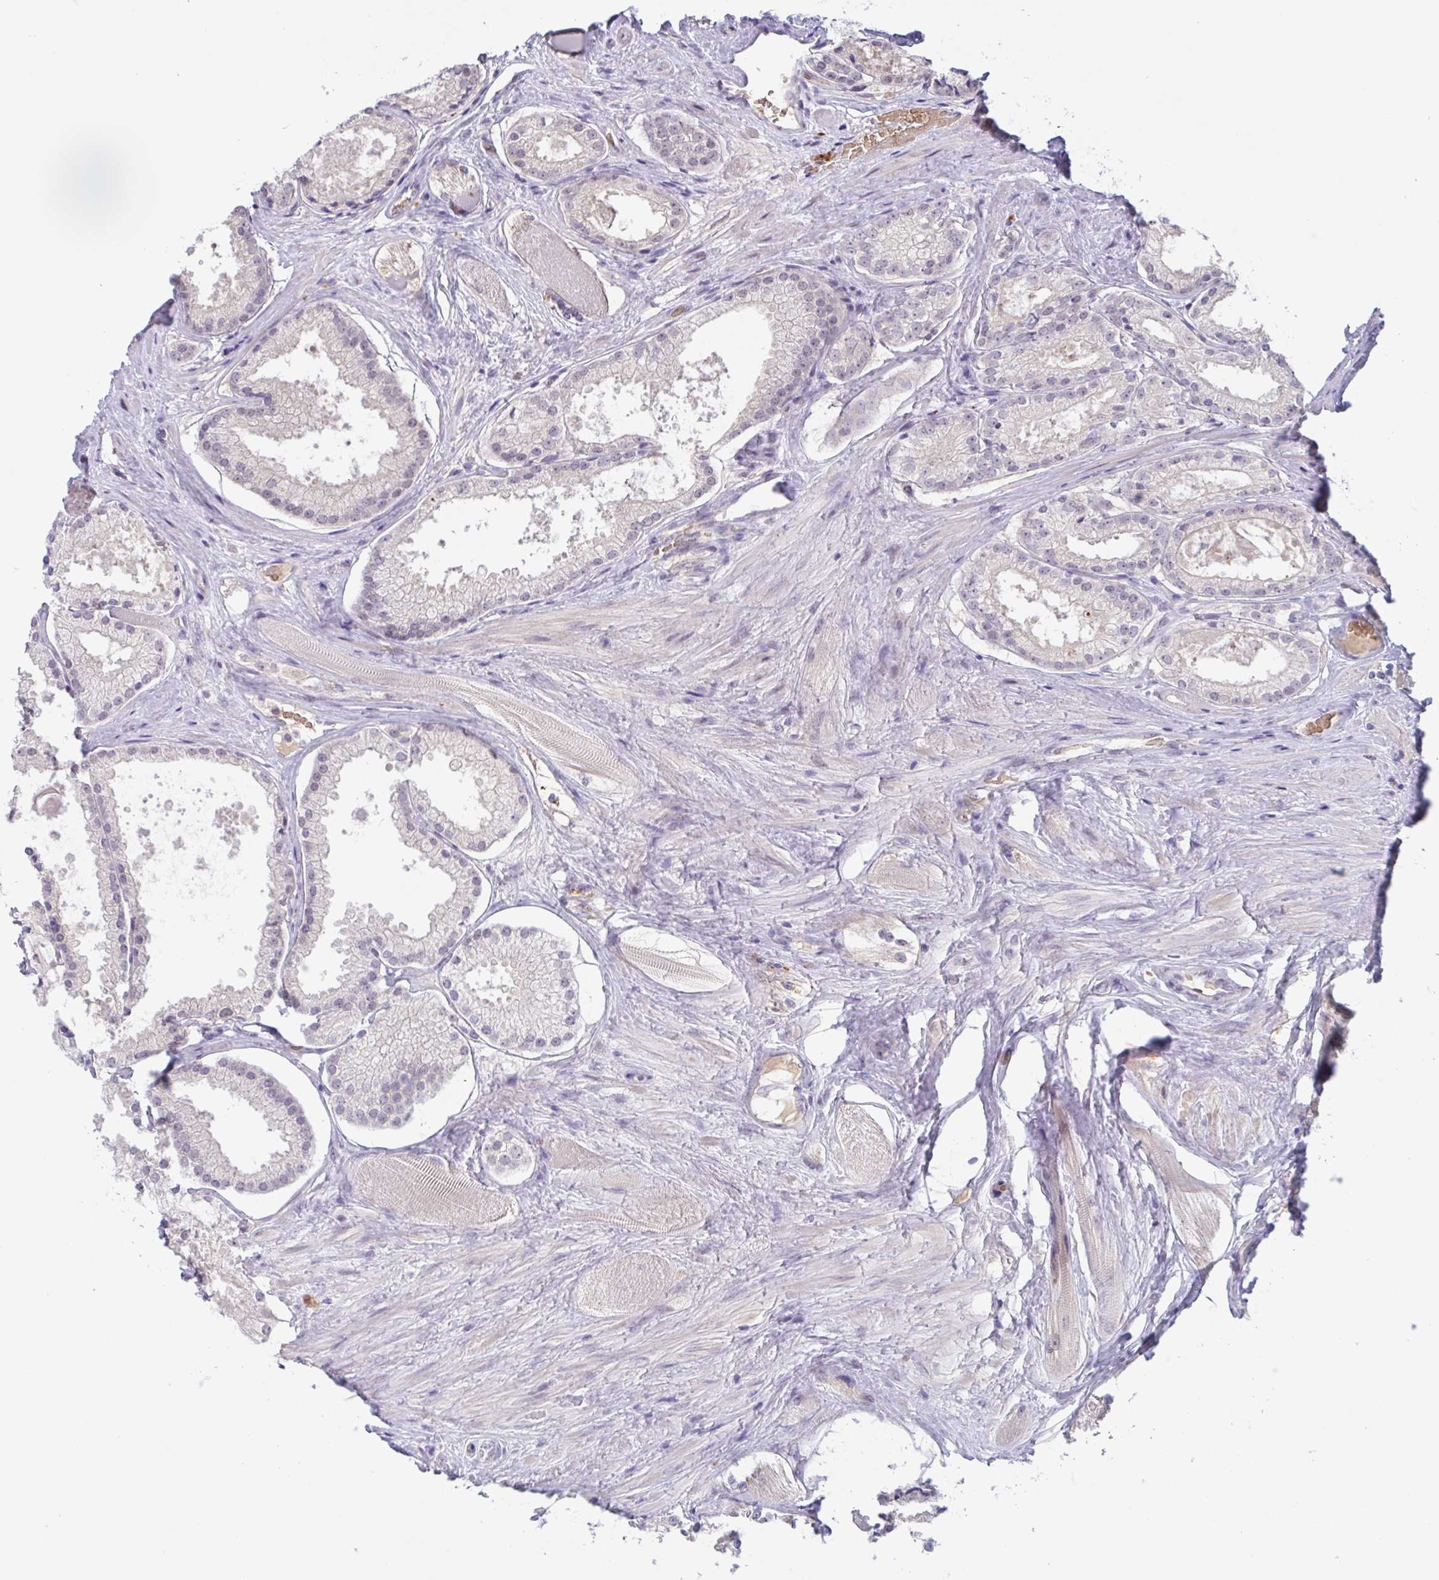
{"staining": {"intensity": "negative", "quantity": "none", "location": "none"}, "tissue": "prostate cancer", "cell_type": "Tumor cells", "image_type": "cancer", "snomed": [{"axis": "morphology", "description": "Adenocarcinoma, High grade"}, {"axis": "topography", "description": "Prostate"}], "caption": "High magnification brightfield microscopy of prostate adenocarcinoma (high-grade) stained with DAB (brown) and counterstained with hematoxylin (blue): tumor cells show no significant staining.", "gene": "RHAG", "patient": {"sex": "male", "age": 68}}